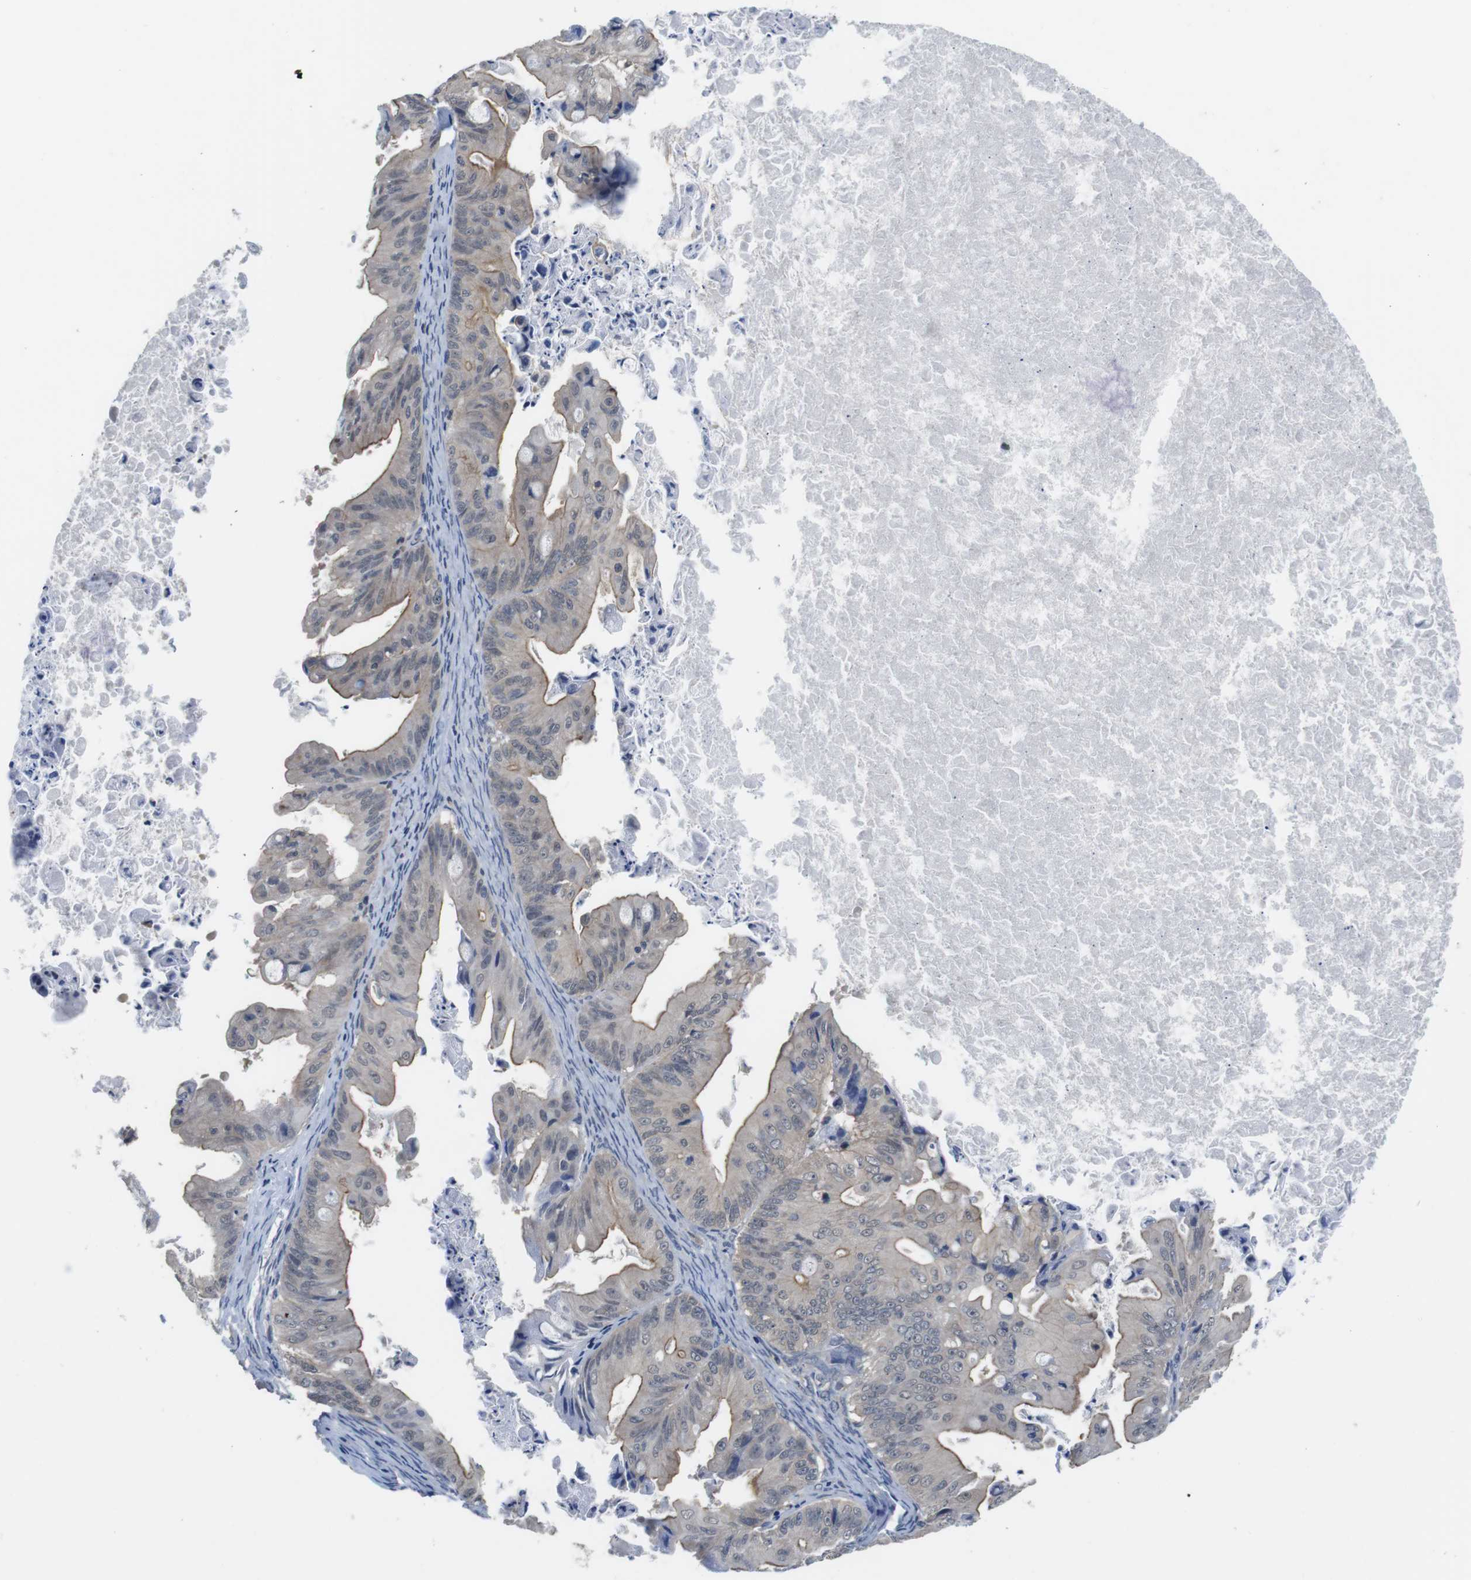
{"staining": {"intensity": "moderate", "quantity": "25%-75%", "location": "cytoplasmic/membranous"}, "tissue": "ovarian cancer", "cell_type": "Tumor cells", "image_type": "cancer", "snomed": [{"axis": "morphology", "description": "Cystadenocarcinoma, mucinous, NOS"}, {"axis": "topography", "description": "Ovary"}], "caption": "An IHC photomicrograph of neoplastic tissue is shown. Protein staining in brown highlights moderate cytoplasmic/membranous positivity in ovarian cancer within tumor cells. (DAB (3,3'-diaminobenzidine) IHC with brightfield microscopy, high magnification).", "gene": "FADD", "patient": {"sex": "female", "age": 37}}